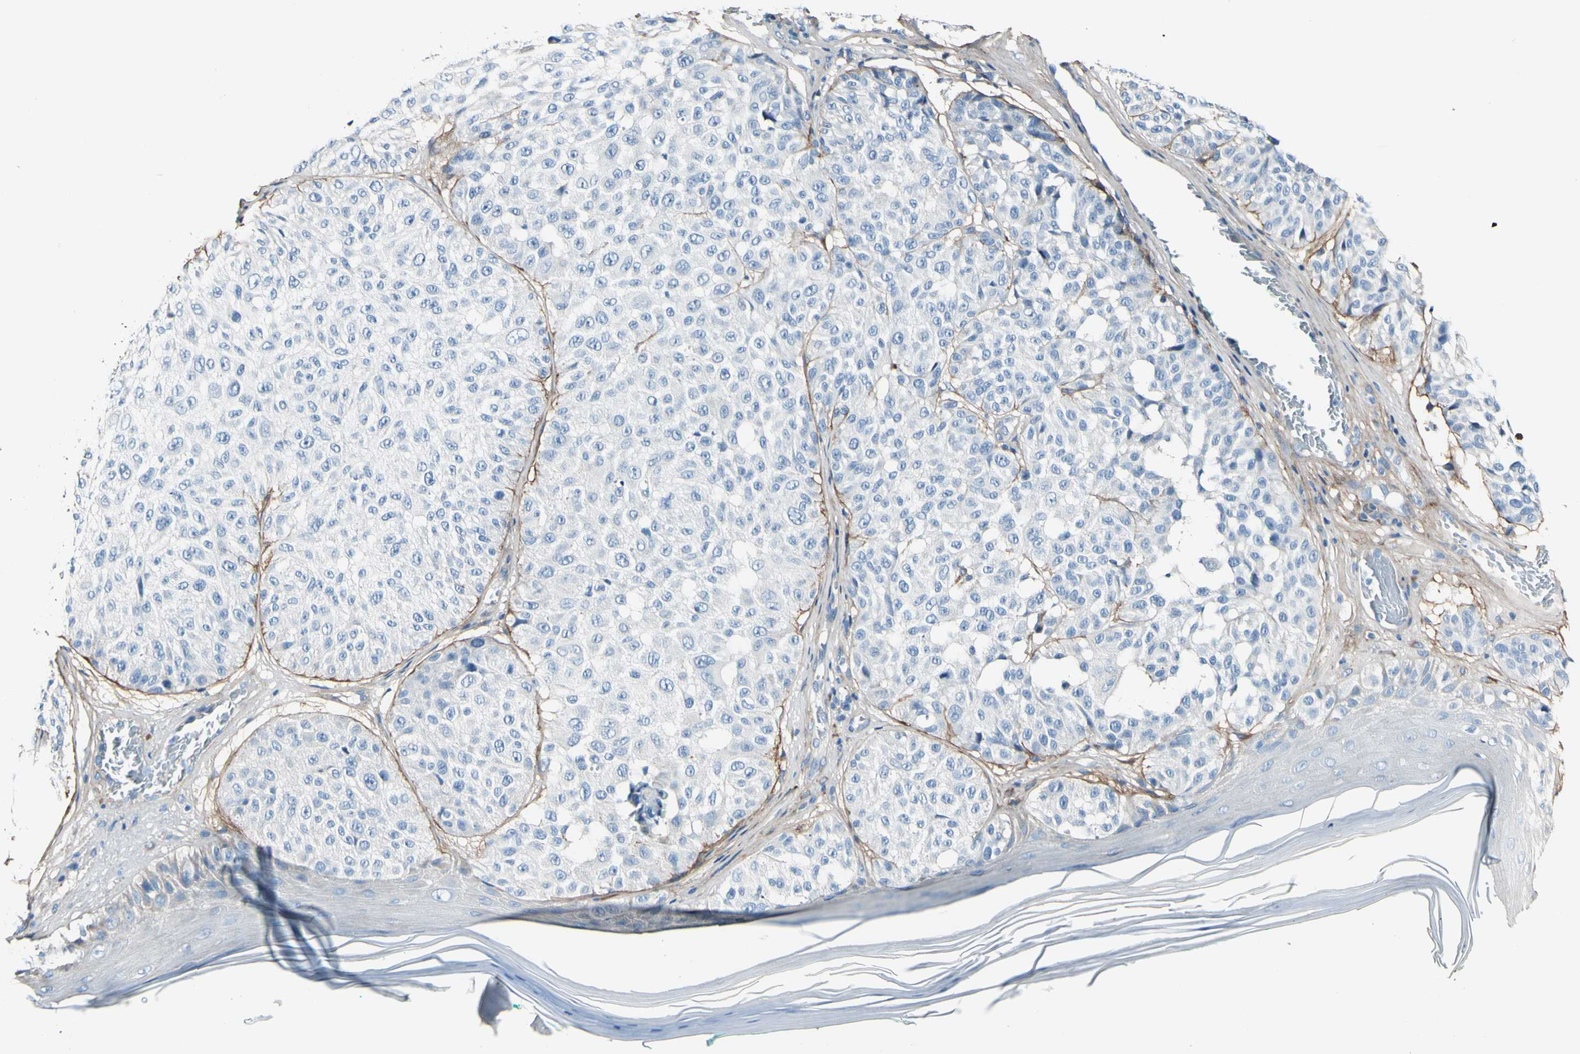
{"staining": {"intensity": "negative", "quantity": "none", "location": "none"}, "tissue": "melanoma", "cell_type": "Tumor cells", "image_type": "cancer", "snomed": [{"axis": "morphology", "description": "Malignant melanoma, NOS"}, {"axis": "topography", "description": "Skin"}], "caption": "High magnification brightfield microscopy of melanoma stained with DAB (3,3'-diaminobenzidine) (brown) and counterstained with hematoxylin (blue): tumor cells show no significant expression.", "gene": "COL6A3", "patient": {"sex": "female", "age": 46}}